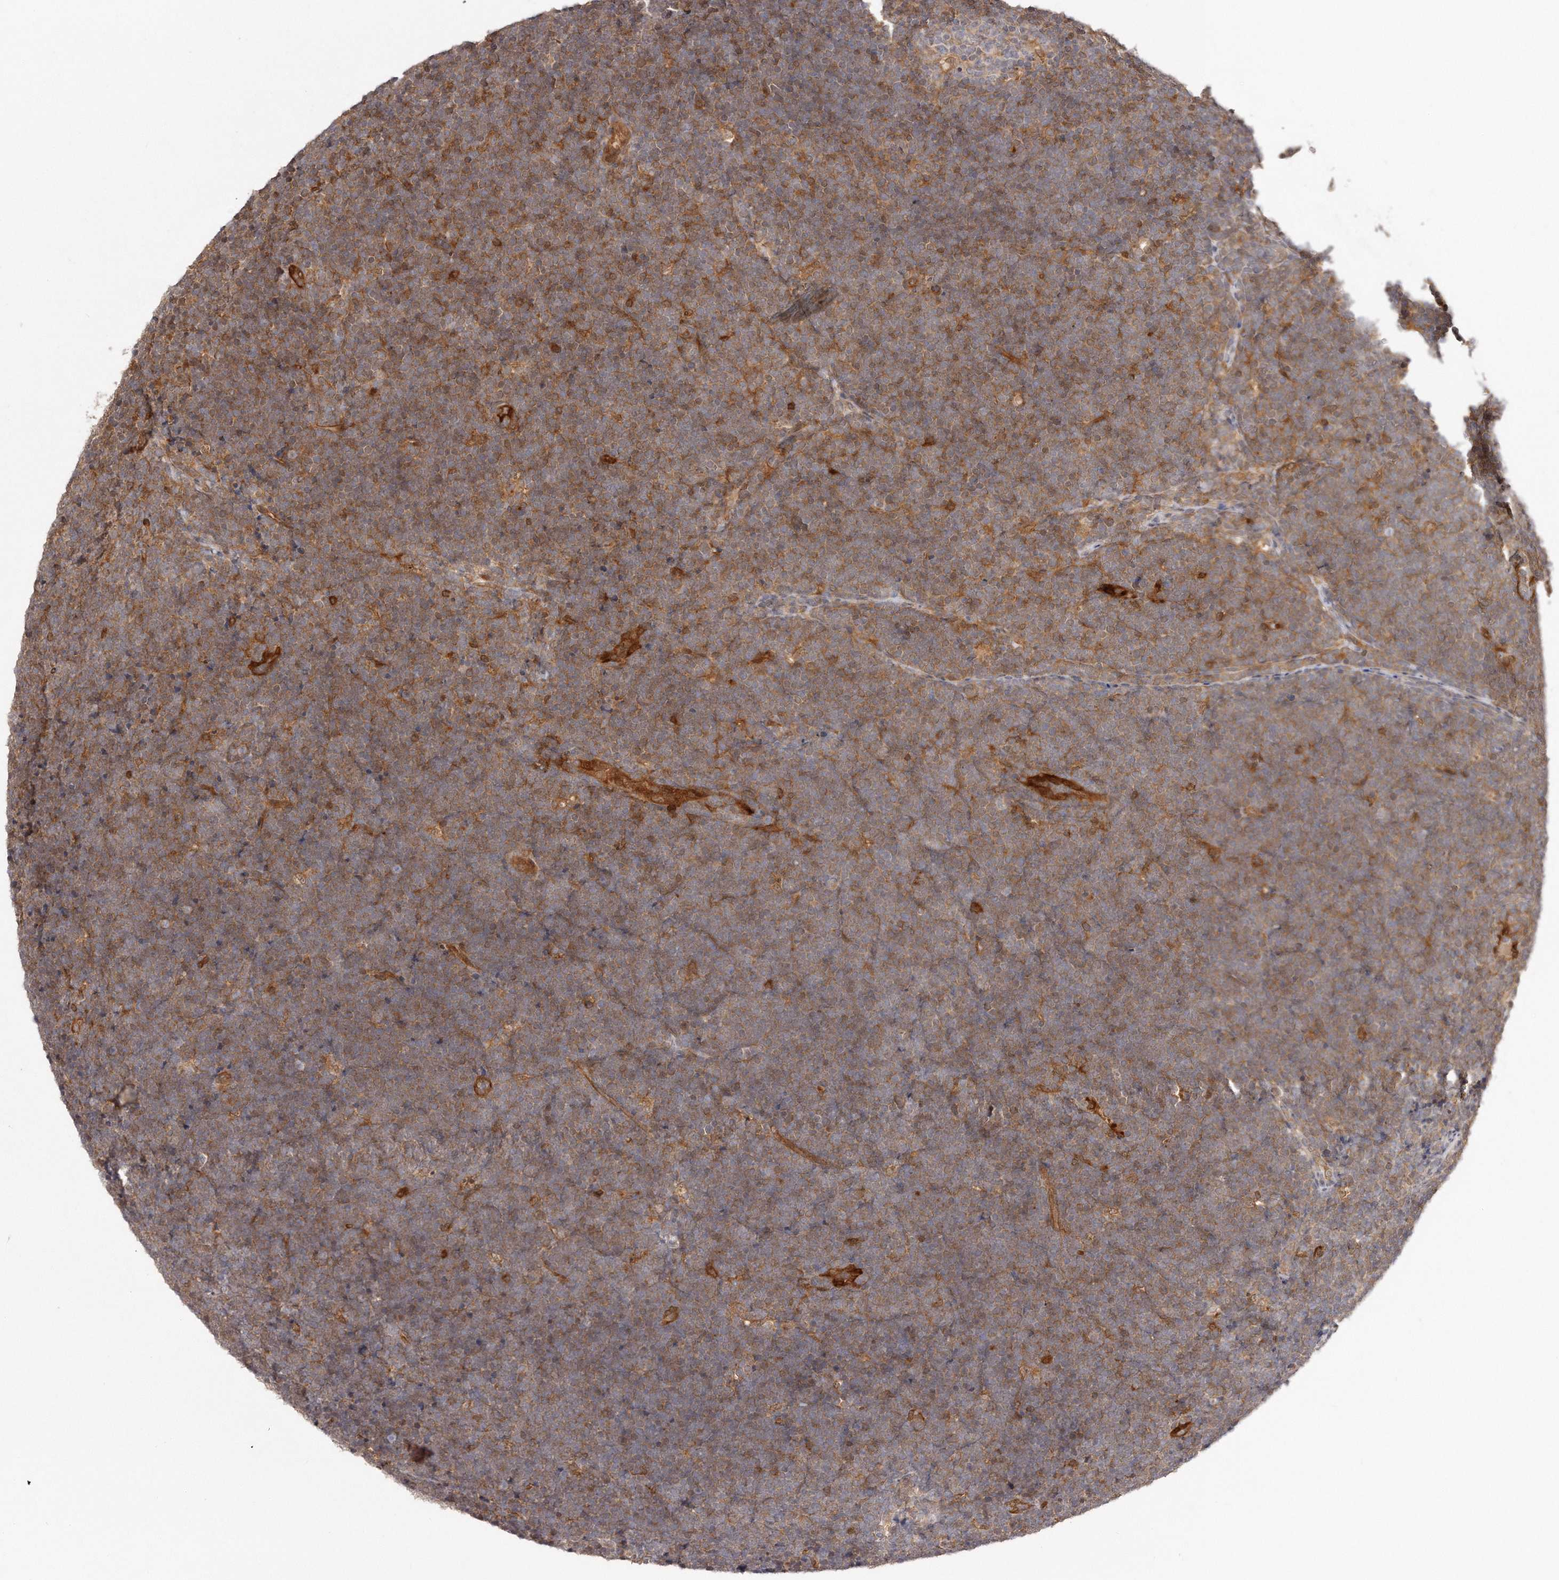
{"staining": {"intensity": "moderate", "quantity": "25%-75%", "location": "cytoplasmic/membranous"}, "tissue": "lymphoma", "cell_type": "Tumor cells", "image_type": "cancer", "snomed": [{"axis": "morphology", "description": "Malignant lymphoma, non-Hodgkin's type, High grade"}, {"axis": "topography", "description": "Lymph node"}], "caption": "An image showing moderate cytoplasmic/membranous expression in about 25%-75% of tumor cells in lymphoma, as visualized by brown immunohistochemical staining.", "gene": "GBP4", "patient": {"sex": "male", "age": 13}}